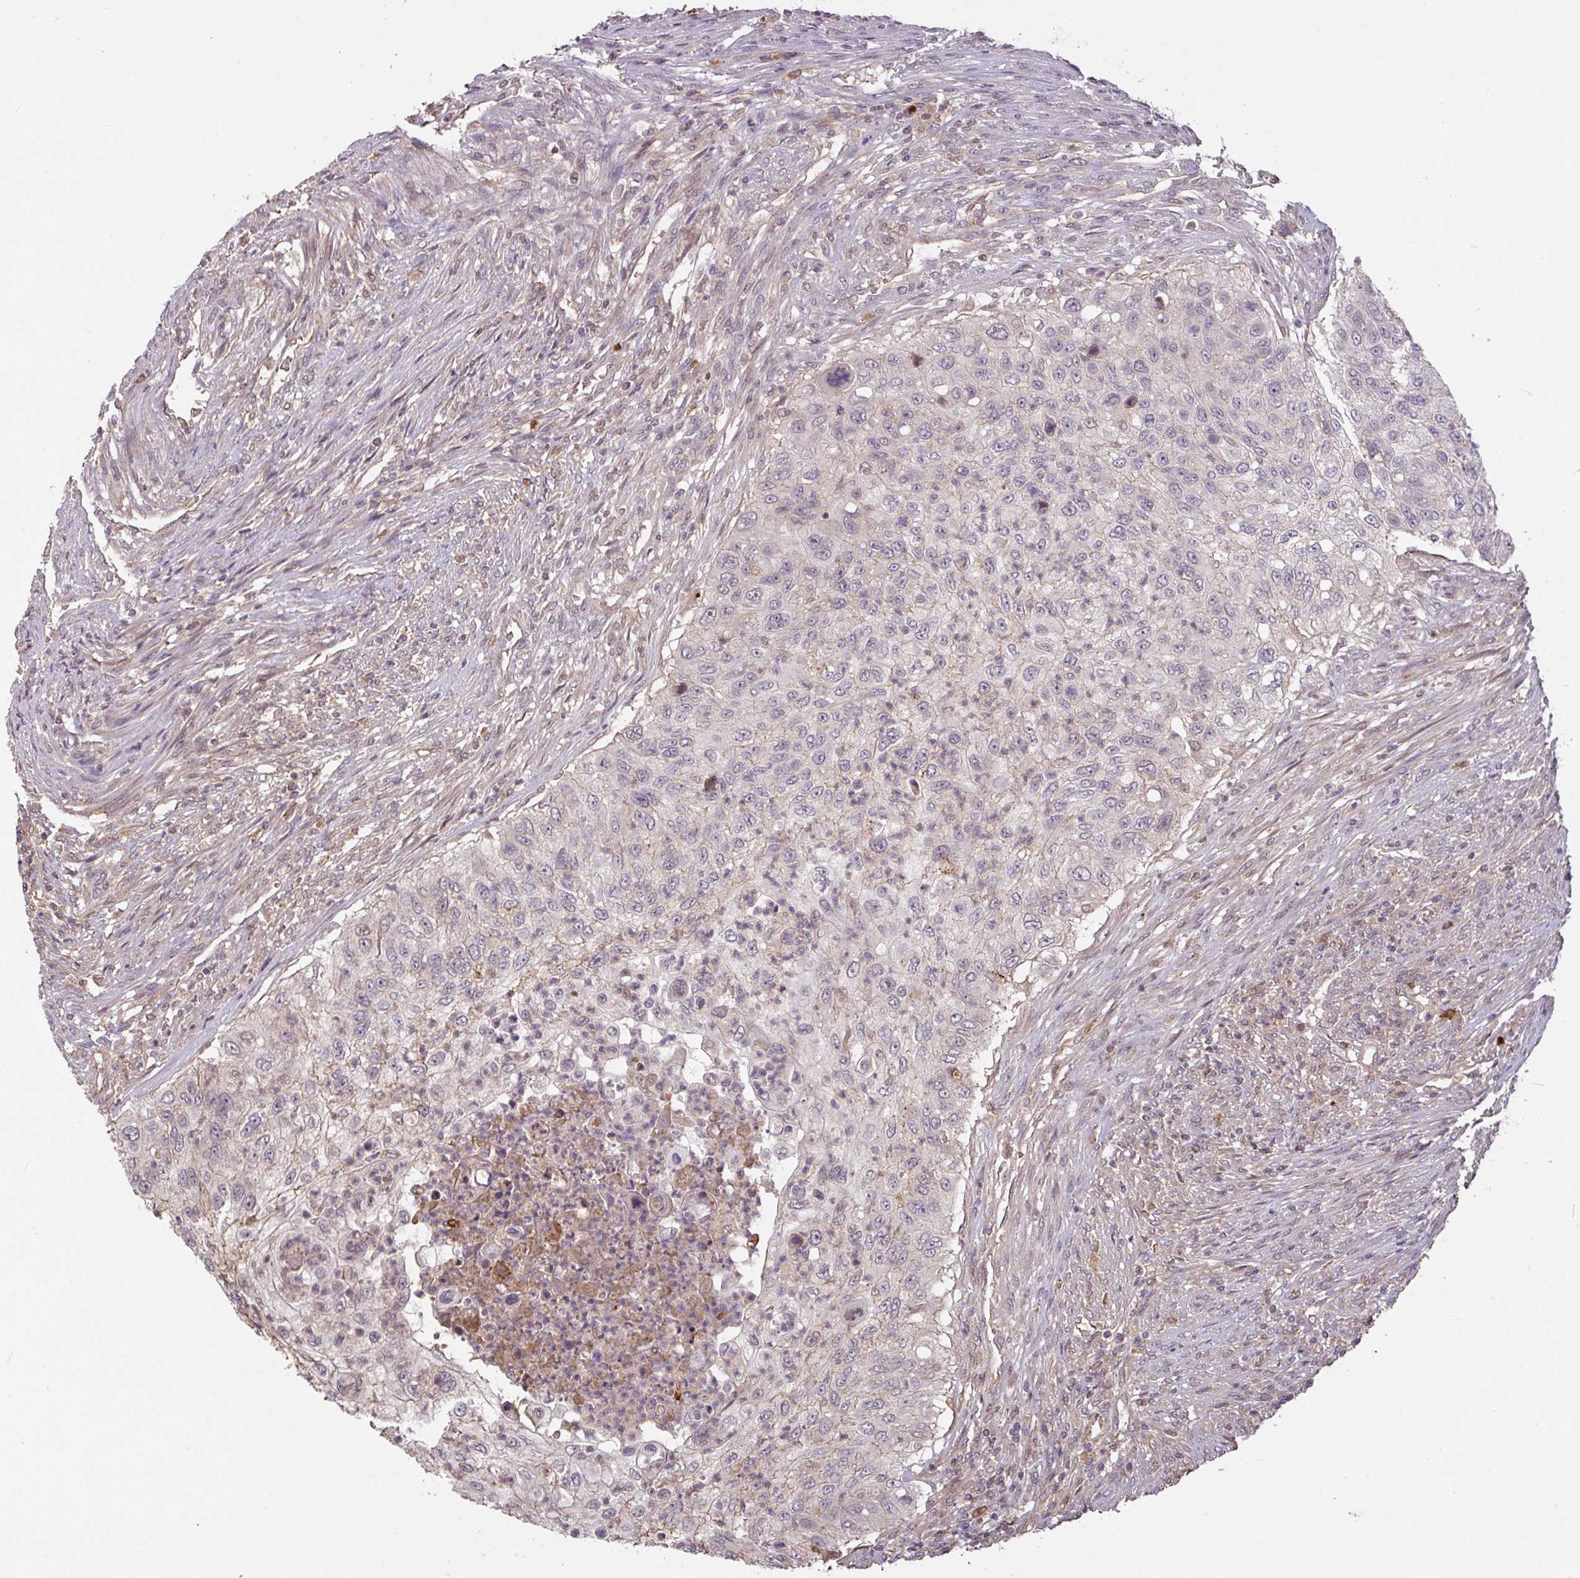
{"staining": {"intensity": "negative", "quantity": "none", "location": "none"}, "tissue": "urothelial cancer", "cell_type": "Tumor cells", "image_type": "cancer", "snomed": [{"axis": "morphology", "description": "Urothelial carcinoma, High grade"}, {"axis": "topography", "description": "Urinary bladder"}], "caption": "High magnification brightfield microscopy of urothelial cancer stained with DAB (brown) and counterstained with hematoxylin (blue): tumor cells show no significant staining.", "gene": "FCER1A", "patient": {"sex": "female", "age": 60}}